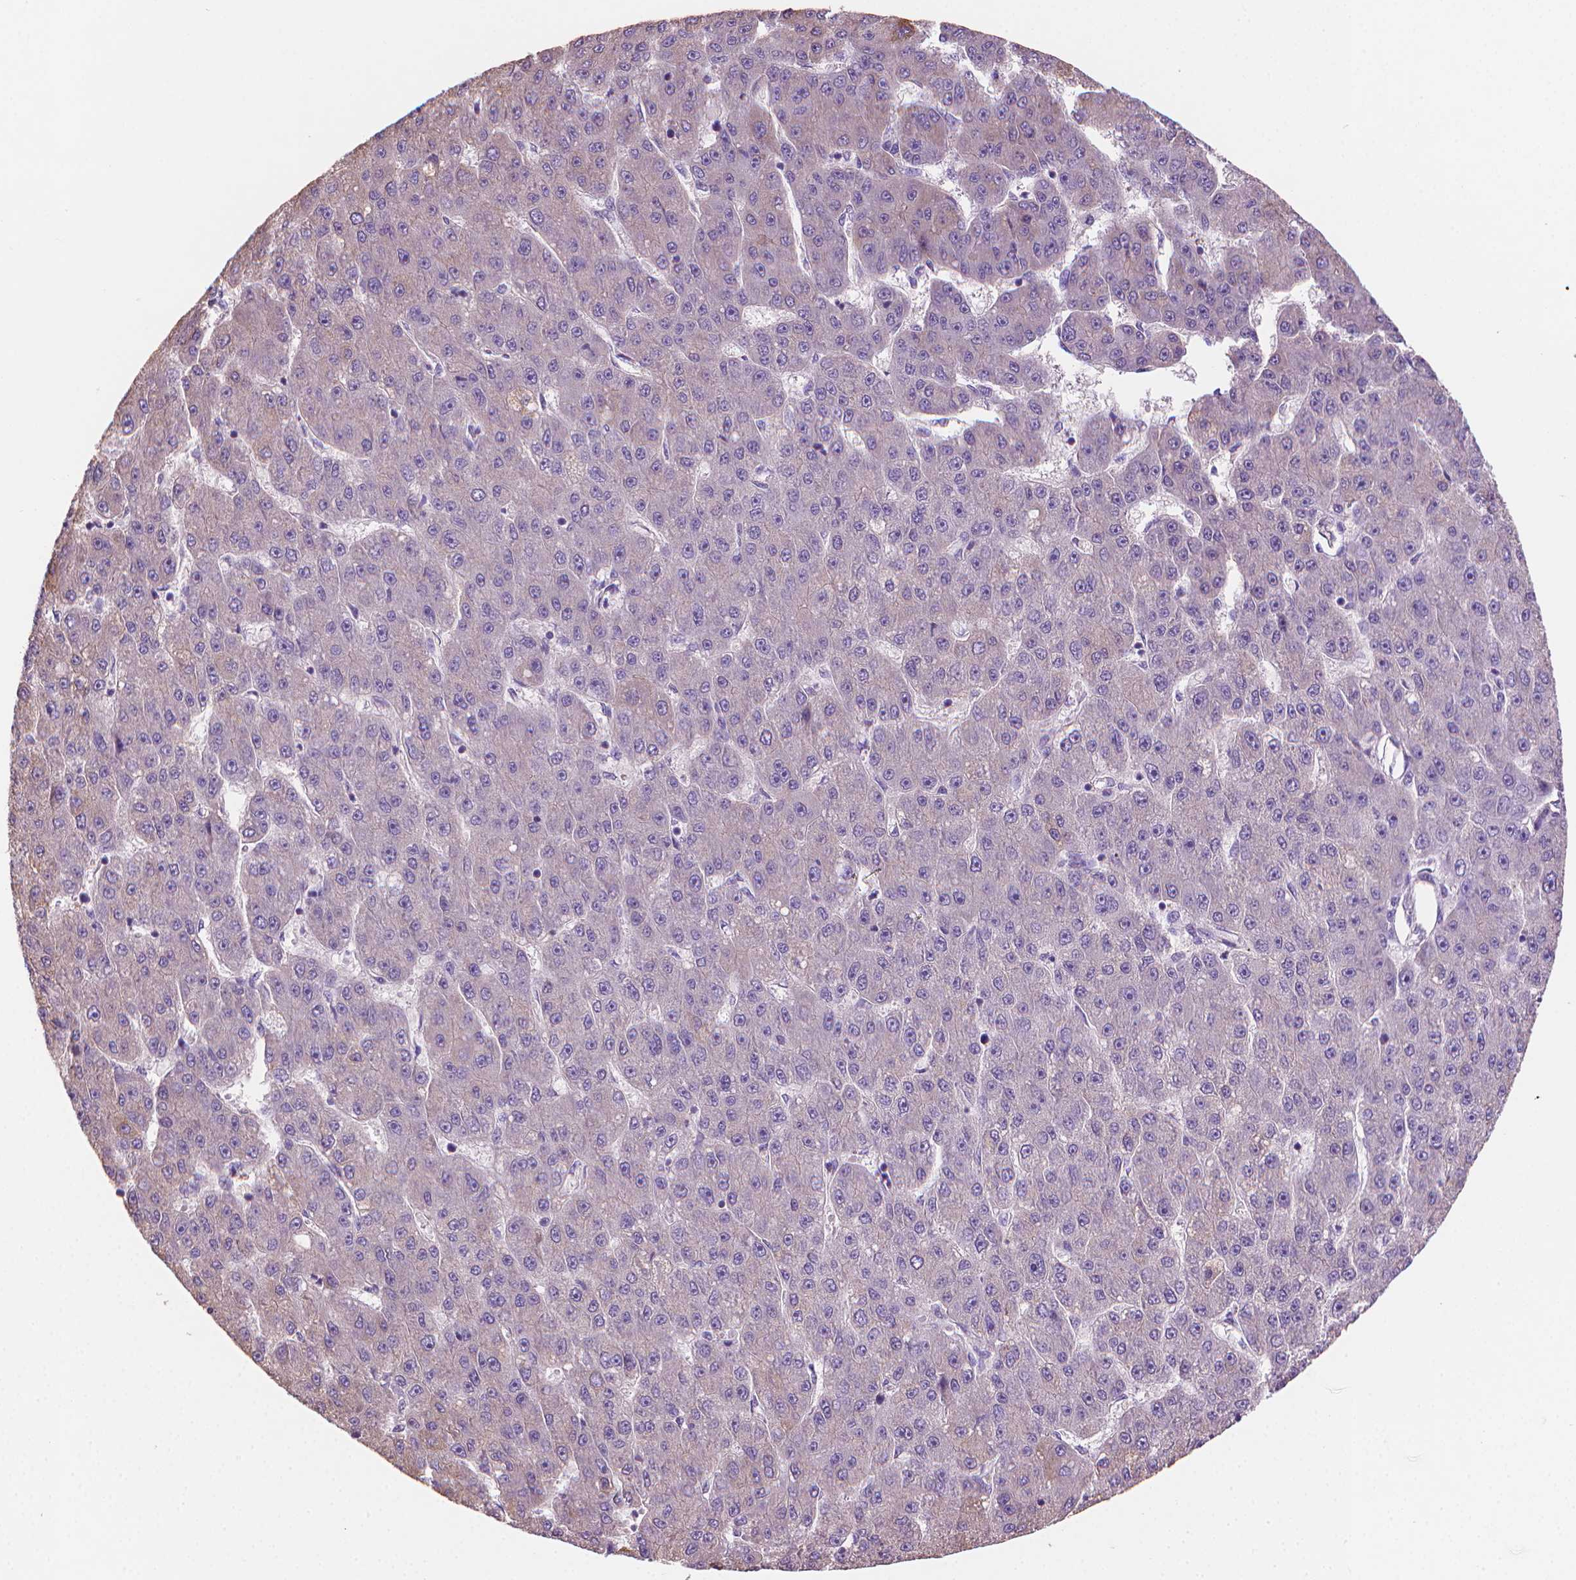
{"staining": {"intensity": "negative", "quantity": "none", "location": "none"}, "tissue": "liver cancer", "cell_type": "Tumor cells", "image_type": "cancer", "snomed": [{"axis": "morphology", "description": "Carcinoma, Hepatocellular, NOS"}, {"axis": "topography", "description": "Liver"}], "caption": "High magnification brightfield microscopy of hepatocellular carcinoma (liver) stained with DAB (3,3'-diaminobenzidine) (brown) and counterstained with hematoxylin (blue): tumor cells show no significant staining.", "gene": "CLXN", "patient": {"sex": "male", "age": 67}}